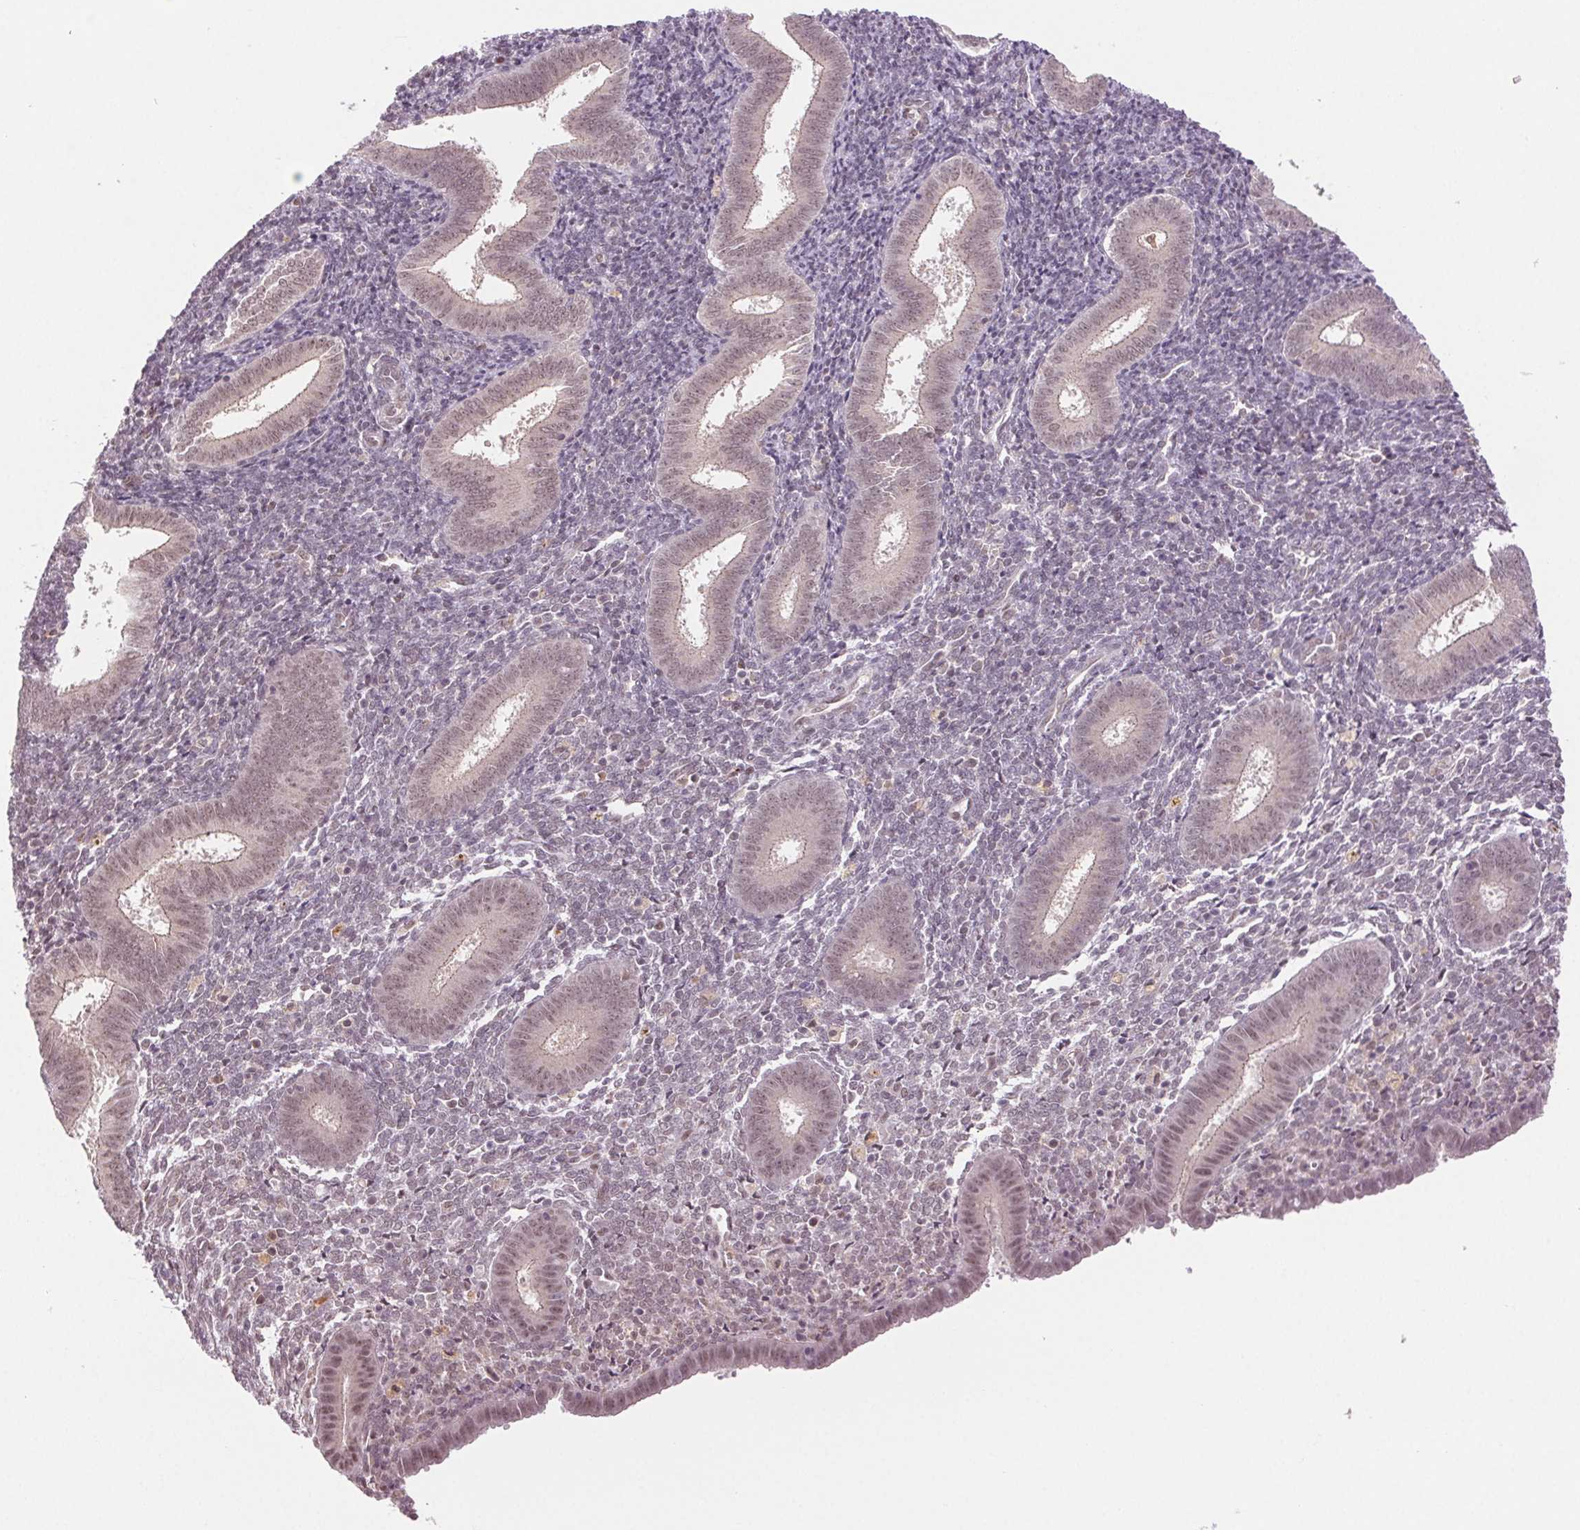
{"staining": {"intensity": "weak", "quantity": "25%-75%", "location": "nuclear"}, "tissue": "endometrium", "cell_type": "Cells in endometrial stroma", "image_type": "normal", "snomed": [{"axis": "morphology", "description": "Normal tissue, NOS"}, {"axis": "topography", "description": "Endometrium"}], "caption": "Immunohistochemistry (IHC) staining of unremarkable endometrium, which shows low levels of weak nuclear expression in about 25%-75% of cells in endometrial stroma indicating weak nuclear protein staining. The staining was performed using DAB (3,3'-diaminobenzidine) (brown) for protein detection and nuclei were counterstained in hematoxylin (blue).", "gene": "GRHL3", "patient": {"sex": "female", "age": 25}}